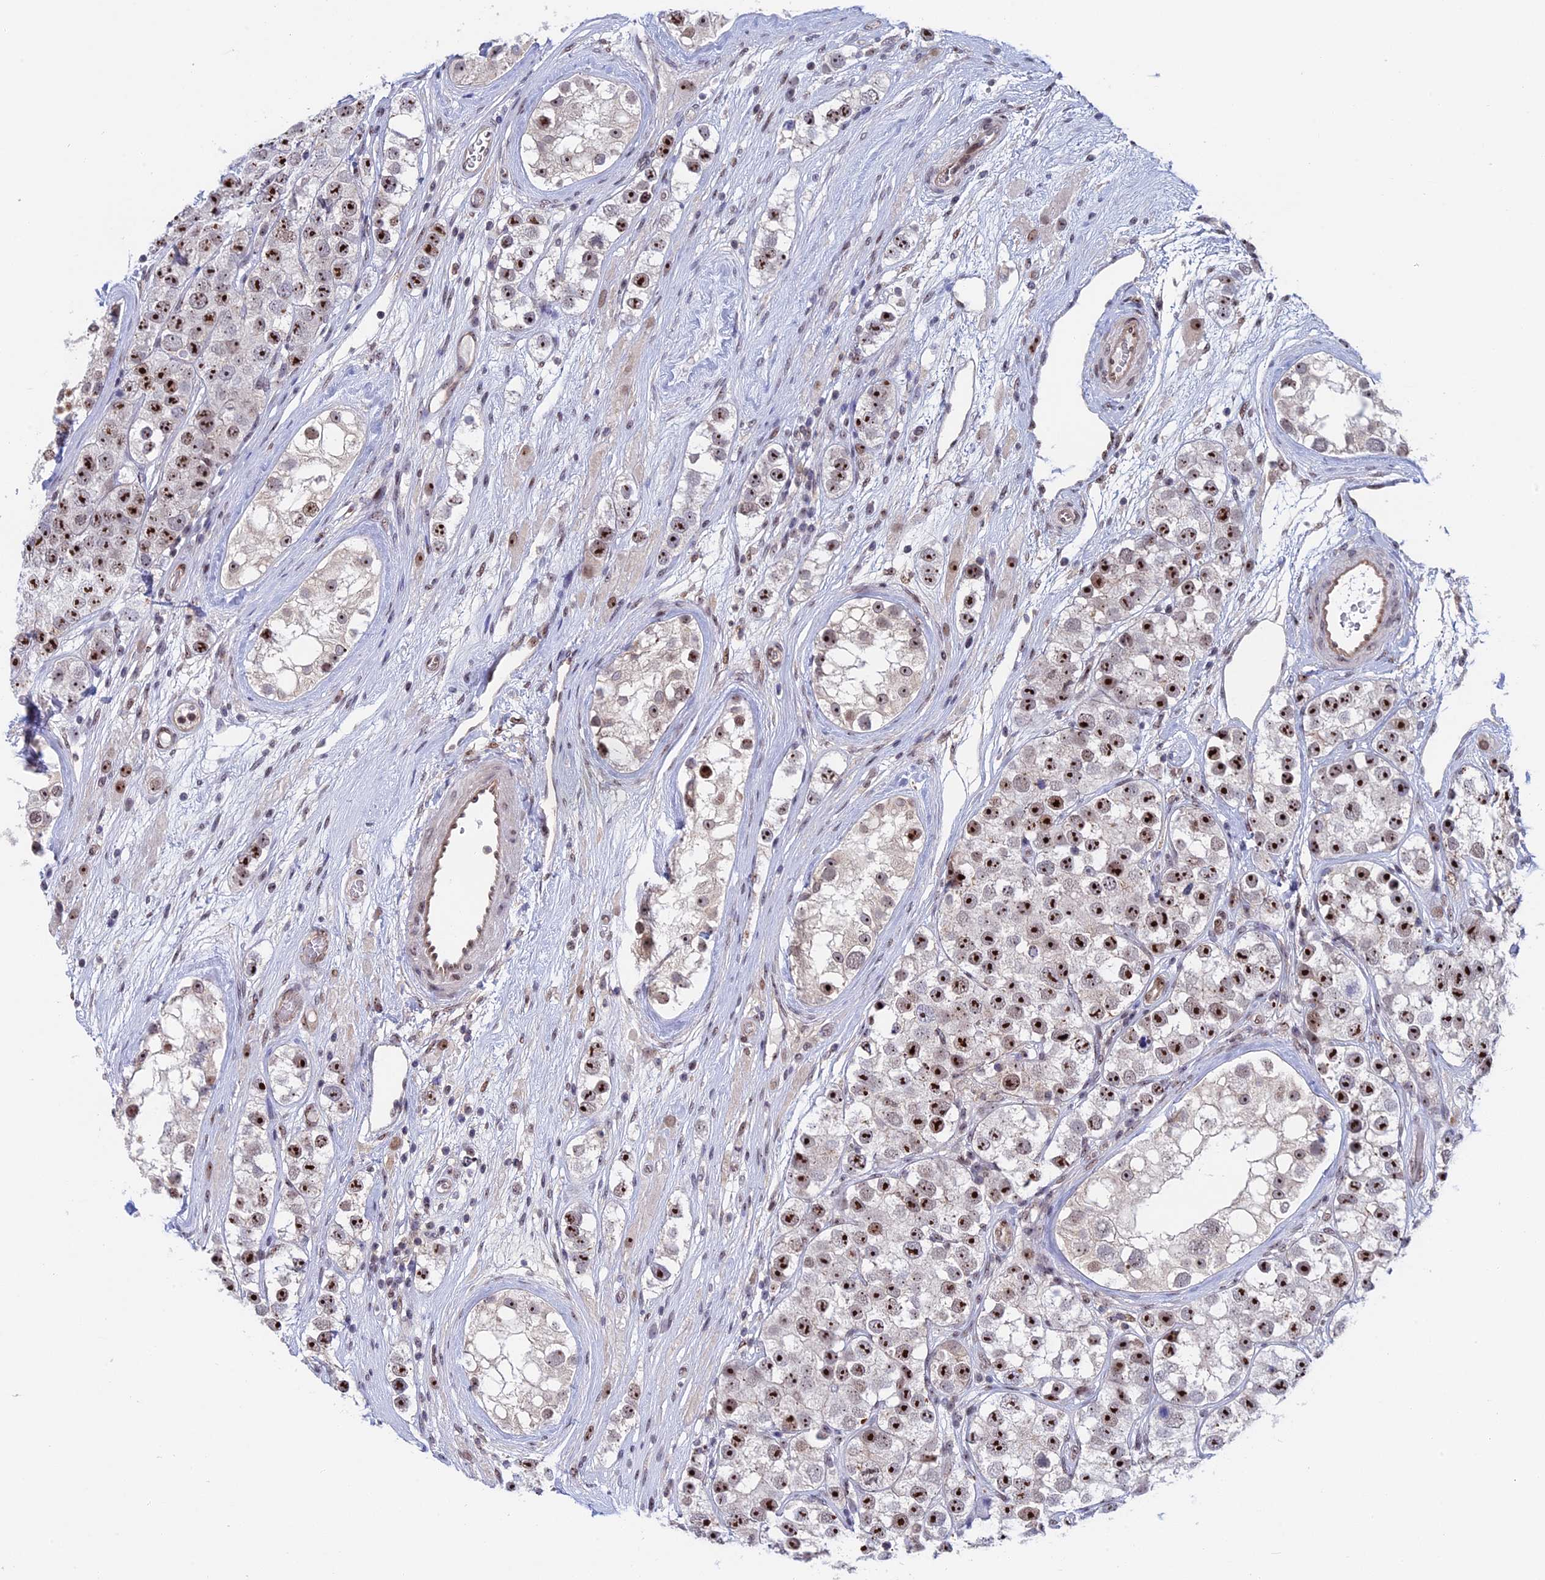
{"staining": {"intensity": "strong", "quantity": ">75%", "location": "nuclear"}, "tissue": "testis cancer", "cell_type": "Tumor cells", "image_type": "cancer", "snomed": [{"axis": "morphology", "description": "Seminoma, NOS"}, {"axis": "topography", "description": "Testis"}], "caption": "Approximately >75% of tumor cells in human testis cancer exhibit strong nuclear protein staining as visualized by brown immunohistochemical staining.", "gene": "CCDC86", "patient": {"sex": "male", "age": 28}}